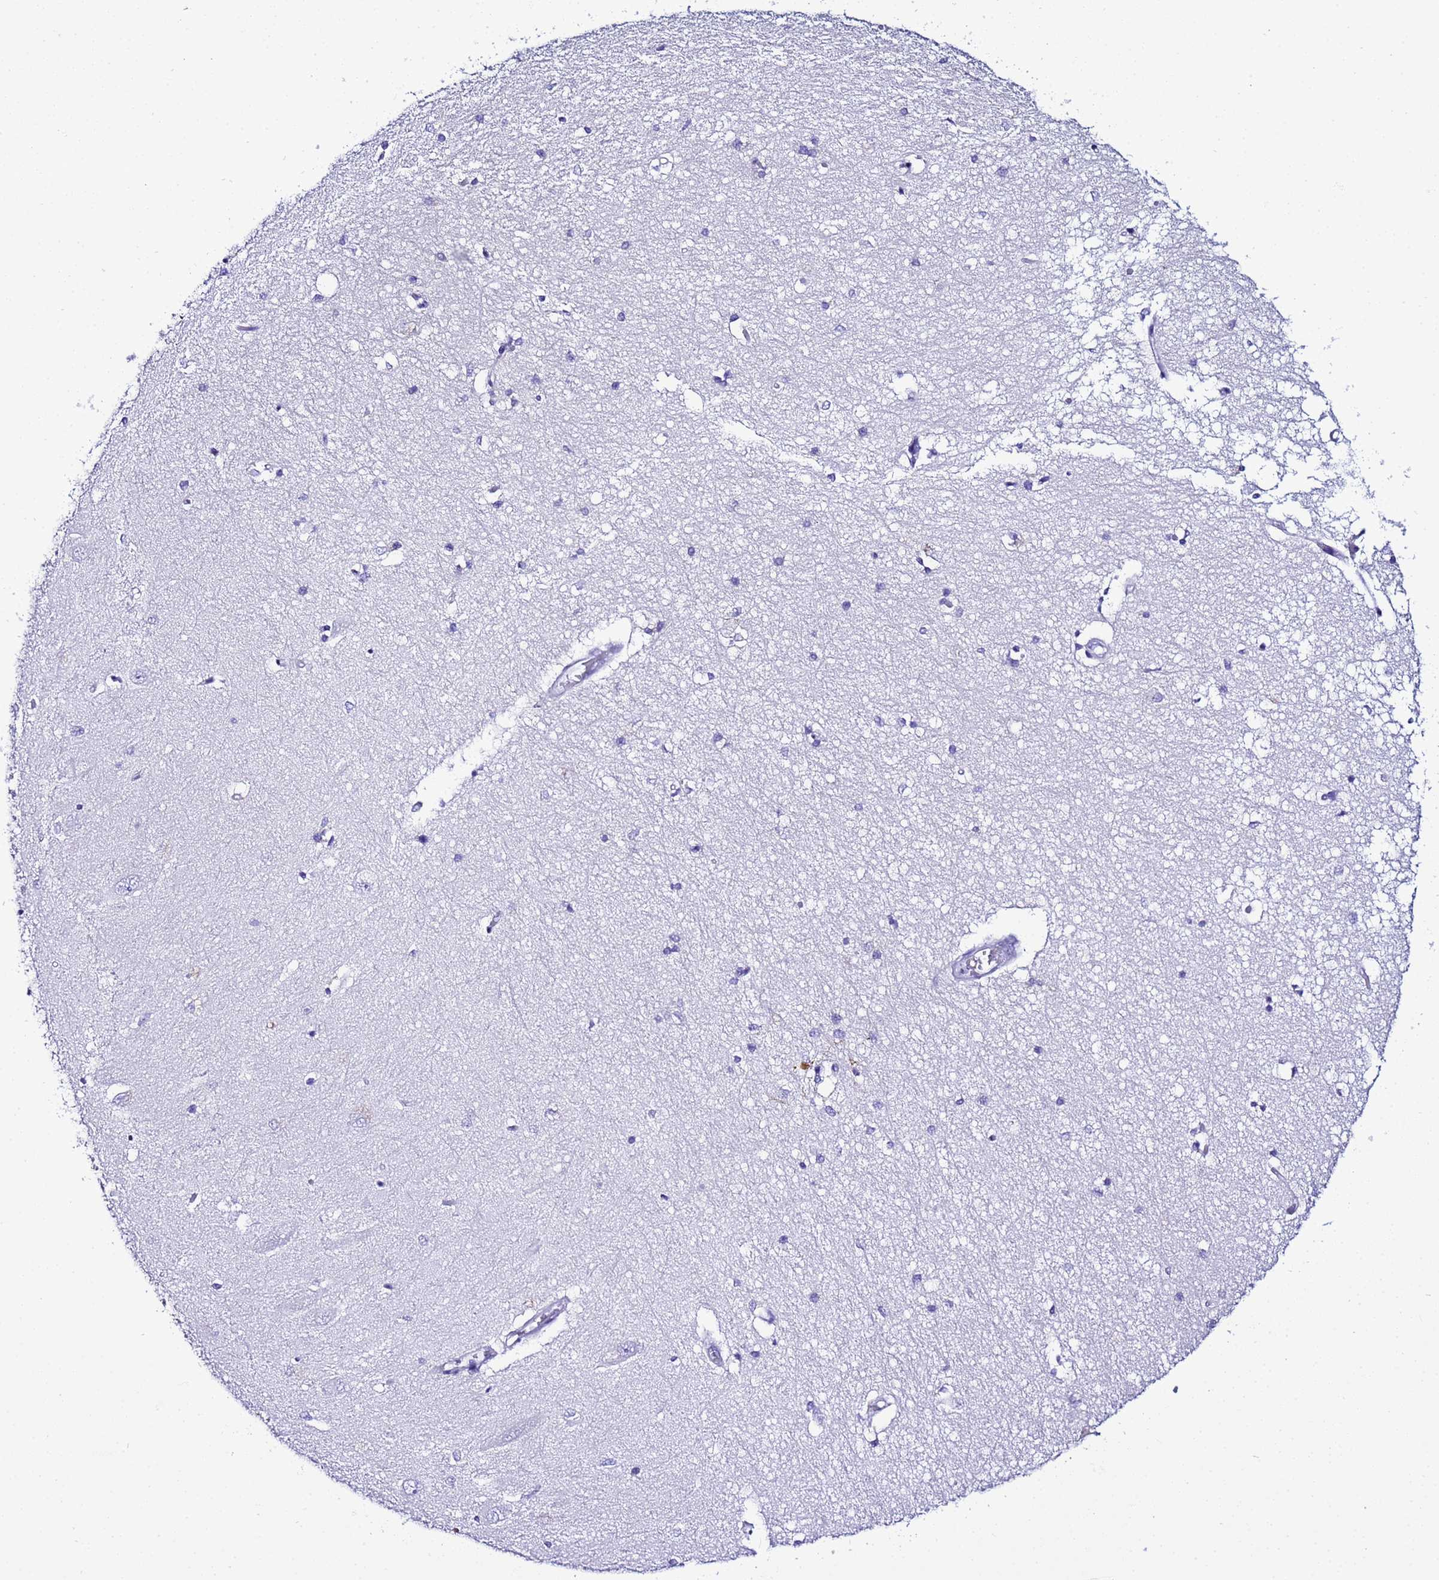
{"staining": {"intensity": "negative", "quantity": "none", "location": "none"}, "tissue": "hippocampus", "cell_type": "Glial cells", "image_type": "normal", "snomed": [{"axis": "morphology", "description": "Normal tissue, NOS"}, {"axis": "topography", "description": "Hippocampus"}], "caption": "A high-resolution image shows IHC staining of benign hippocampus, which reveals no significant positivity in glial cells. Brightfield microscopy of immunohistochemistry (IHC) stained with DAB (3,3'-diaminobenzidine) (brown) and hematoxylin (blue), captured at high magnification.", "gene": "CFHR1", "patient": {"sex": "male", "age": 45}}